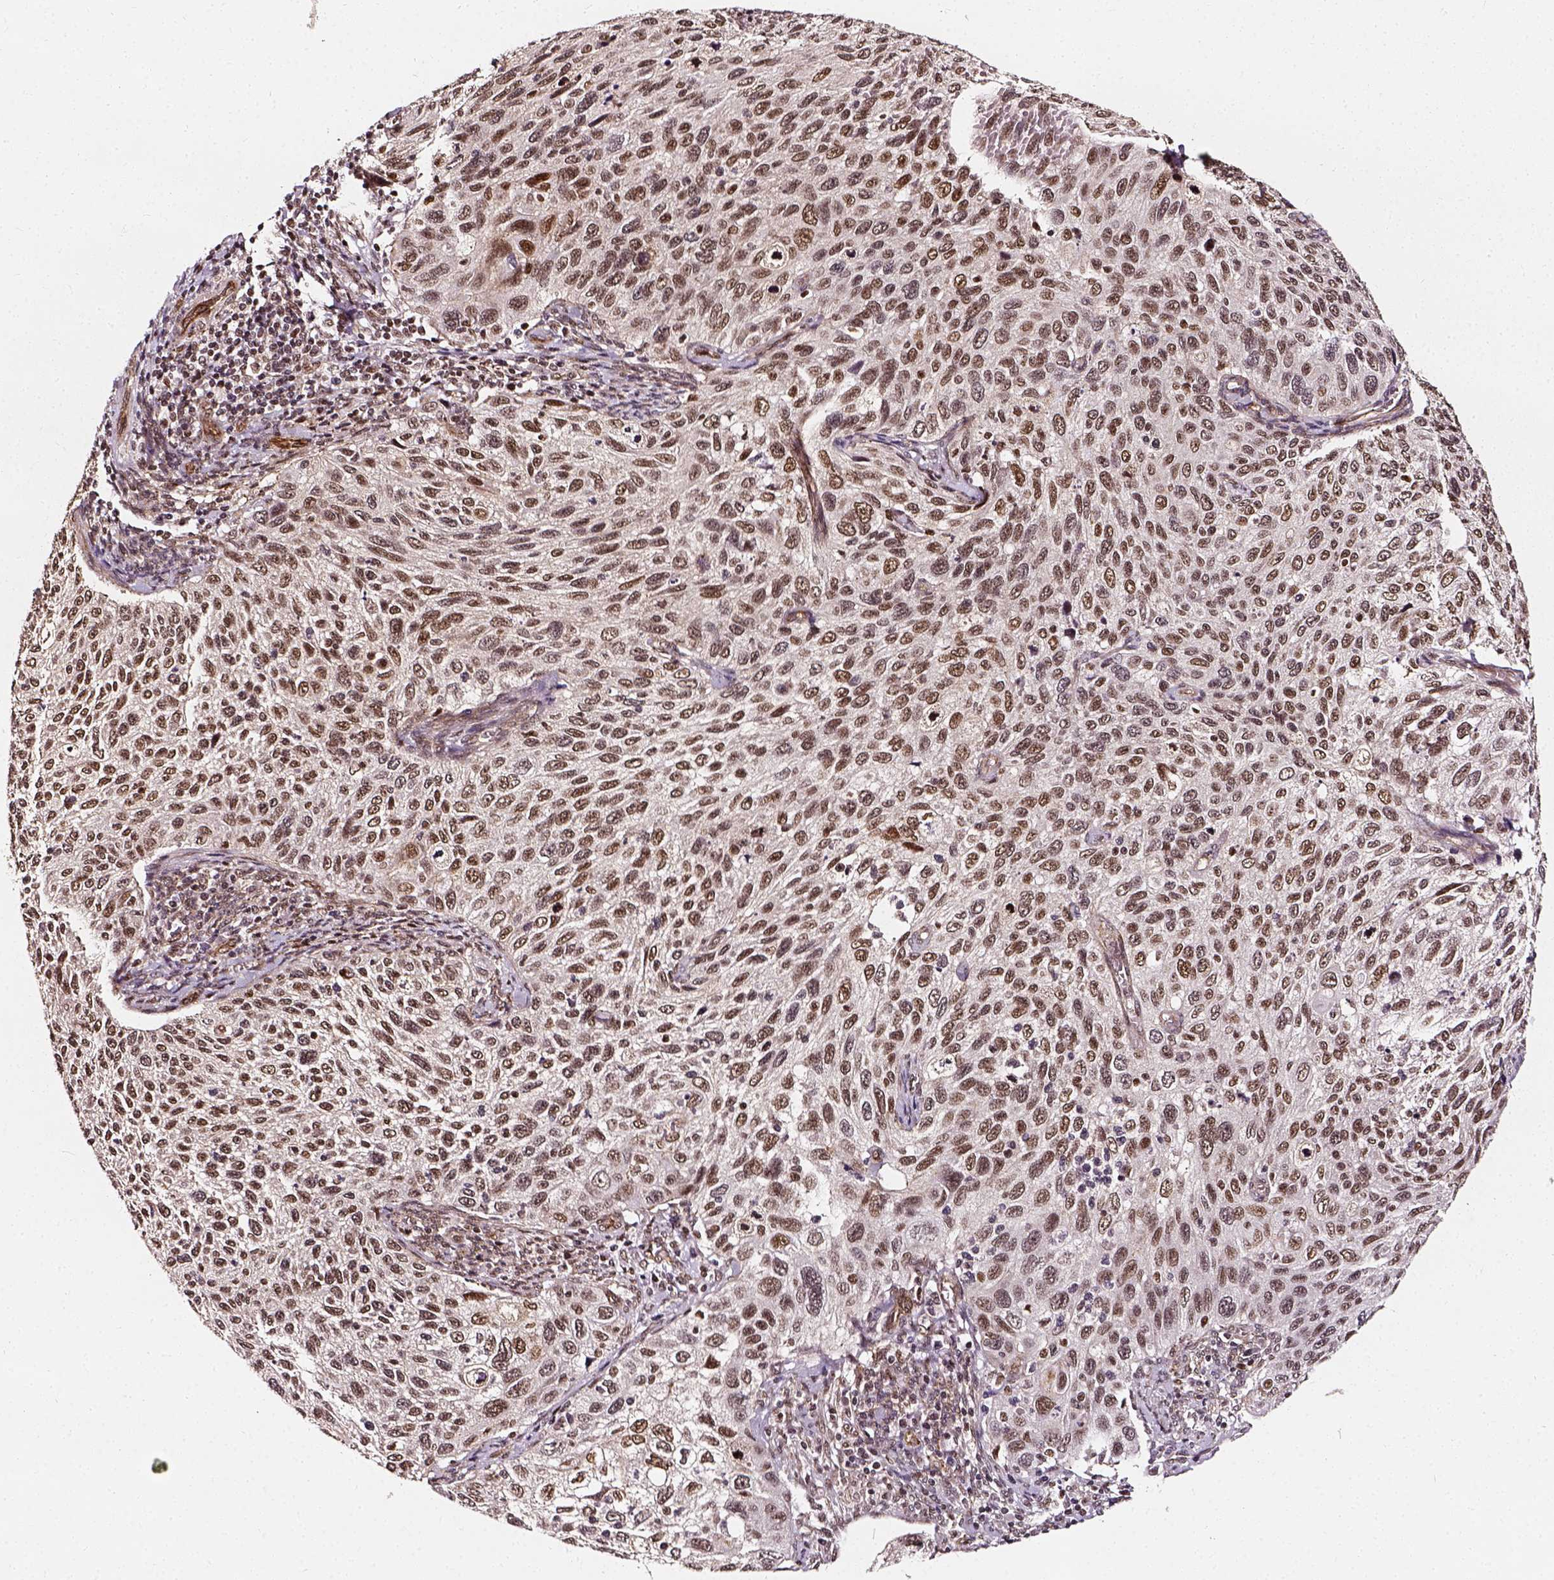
{"staining": {"intensity": "moderate", "quantity": ">75%", "location": "nuclear"}, "tissue": "cervical cancer", "cell_type": "Tumor cells", "image_type": "cancer", "snomed": [{"axis": "morphology", "description": "Squamous cell carcinoma, NOS"}, {"axis": "topography", "description": "Cervix"}], "caption": "Immunohistochemical staining of human cervical cancer displays medium levels of moderate nuclear protein expression in about >75% of tumor cells.", "gene": "NACC1", "patient": {"sex": "female", "age": 70}}